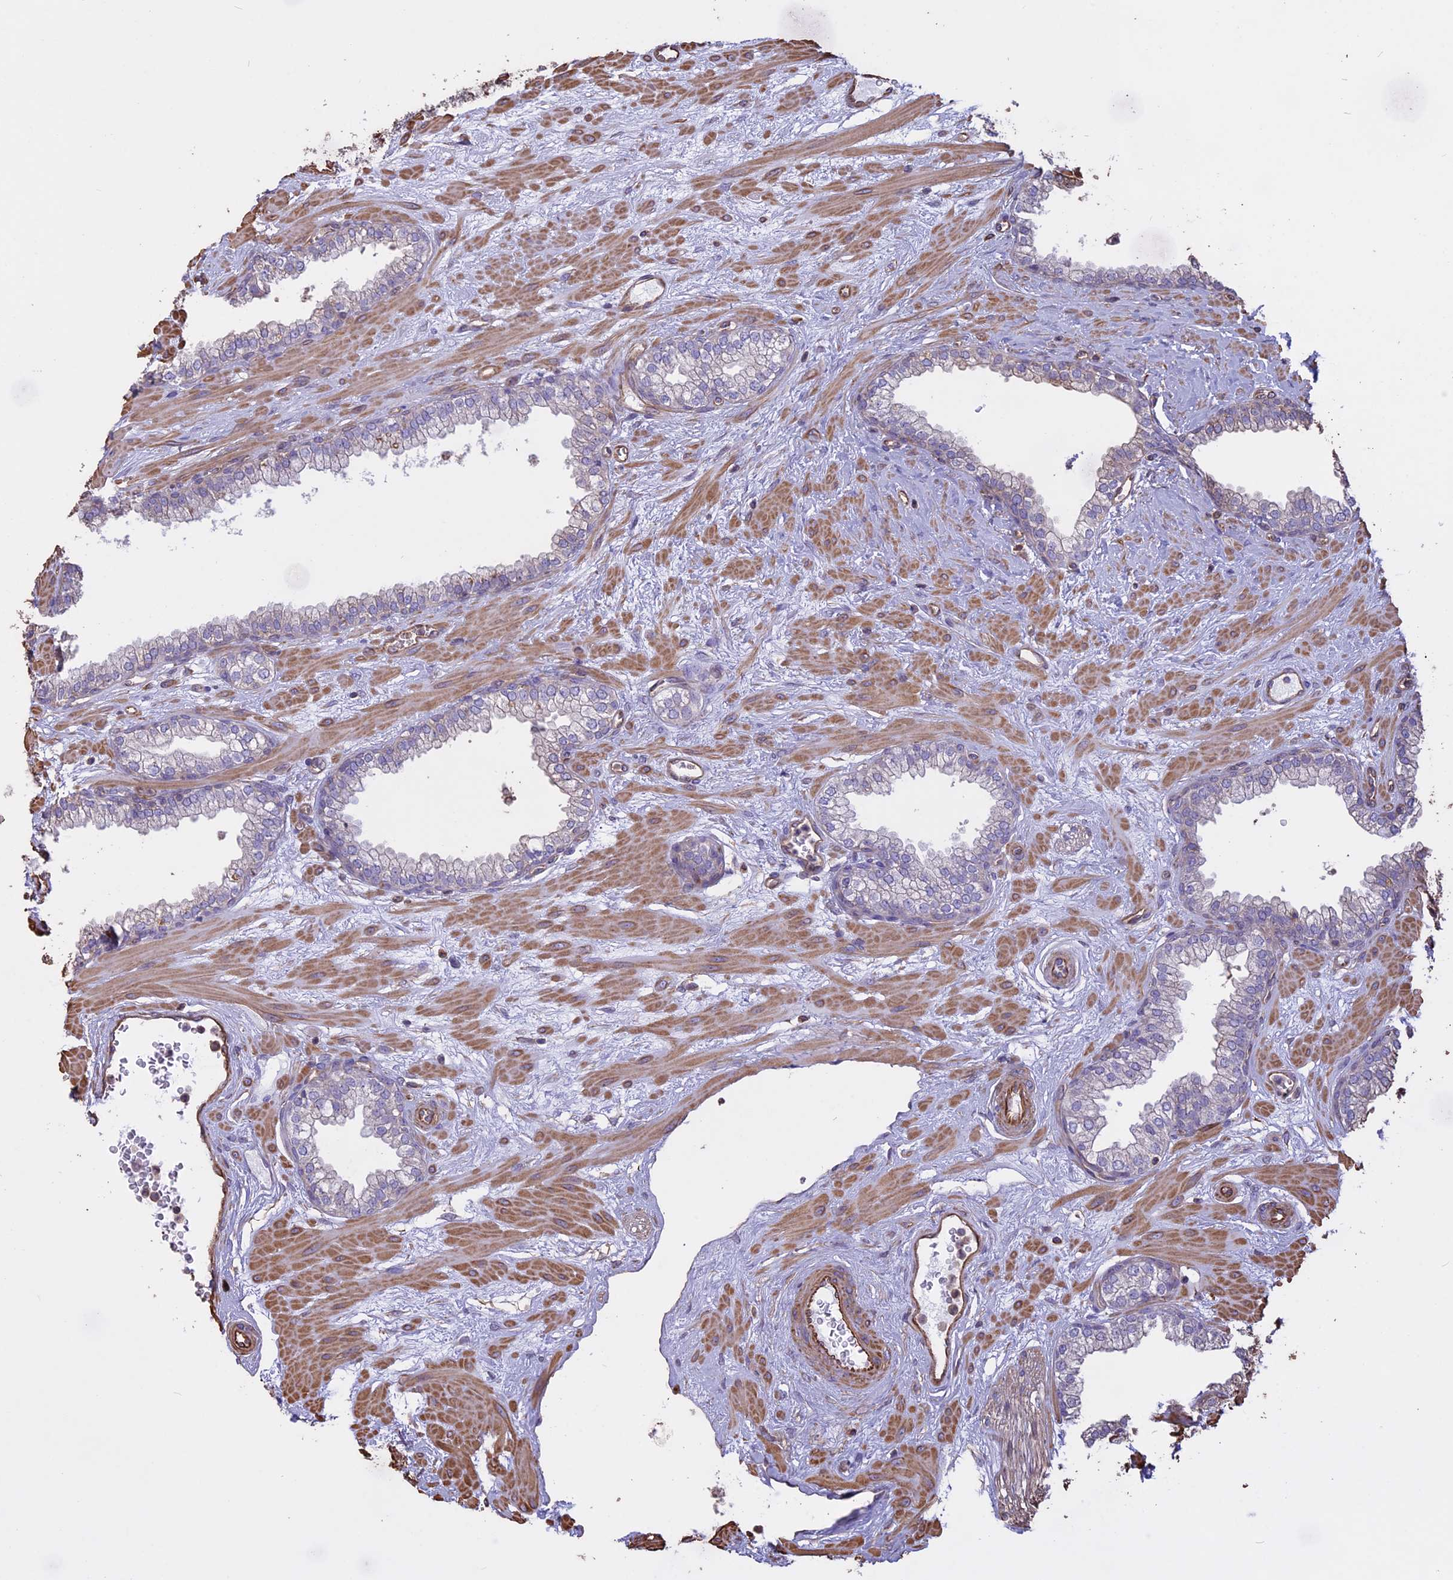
{"staining": {"intensity": "weak", "quantity": "<25%", "location": "cytoplasmic/membranous"}, "tissue": "prostate", "cell_type": "Glandular cells", "image_type": "normal", "snomed": [{"axis": "morphology", "description": "Normal tissue, NOS"}, {"axis": "morphology", "description": "Urothelial carcinoma, Low grade"}, {"axis": "topography", "description": "Urinary bladder"}, {"axis": "topography", "description": "Prostate"}], "caption": "Immunohistochemical staining of normal prostate displays no significant positivity in glandular cells. Brightfield microscopy of immunohistochemistry stained with DAB (brown) and hematoxylin (blue), captured at high magnification.", "gene": "CCDC148", "patient": {"sex": "male", "age": 60}}